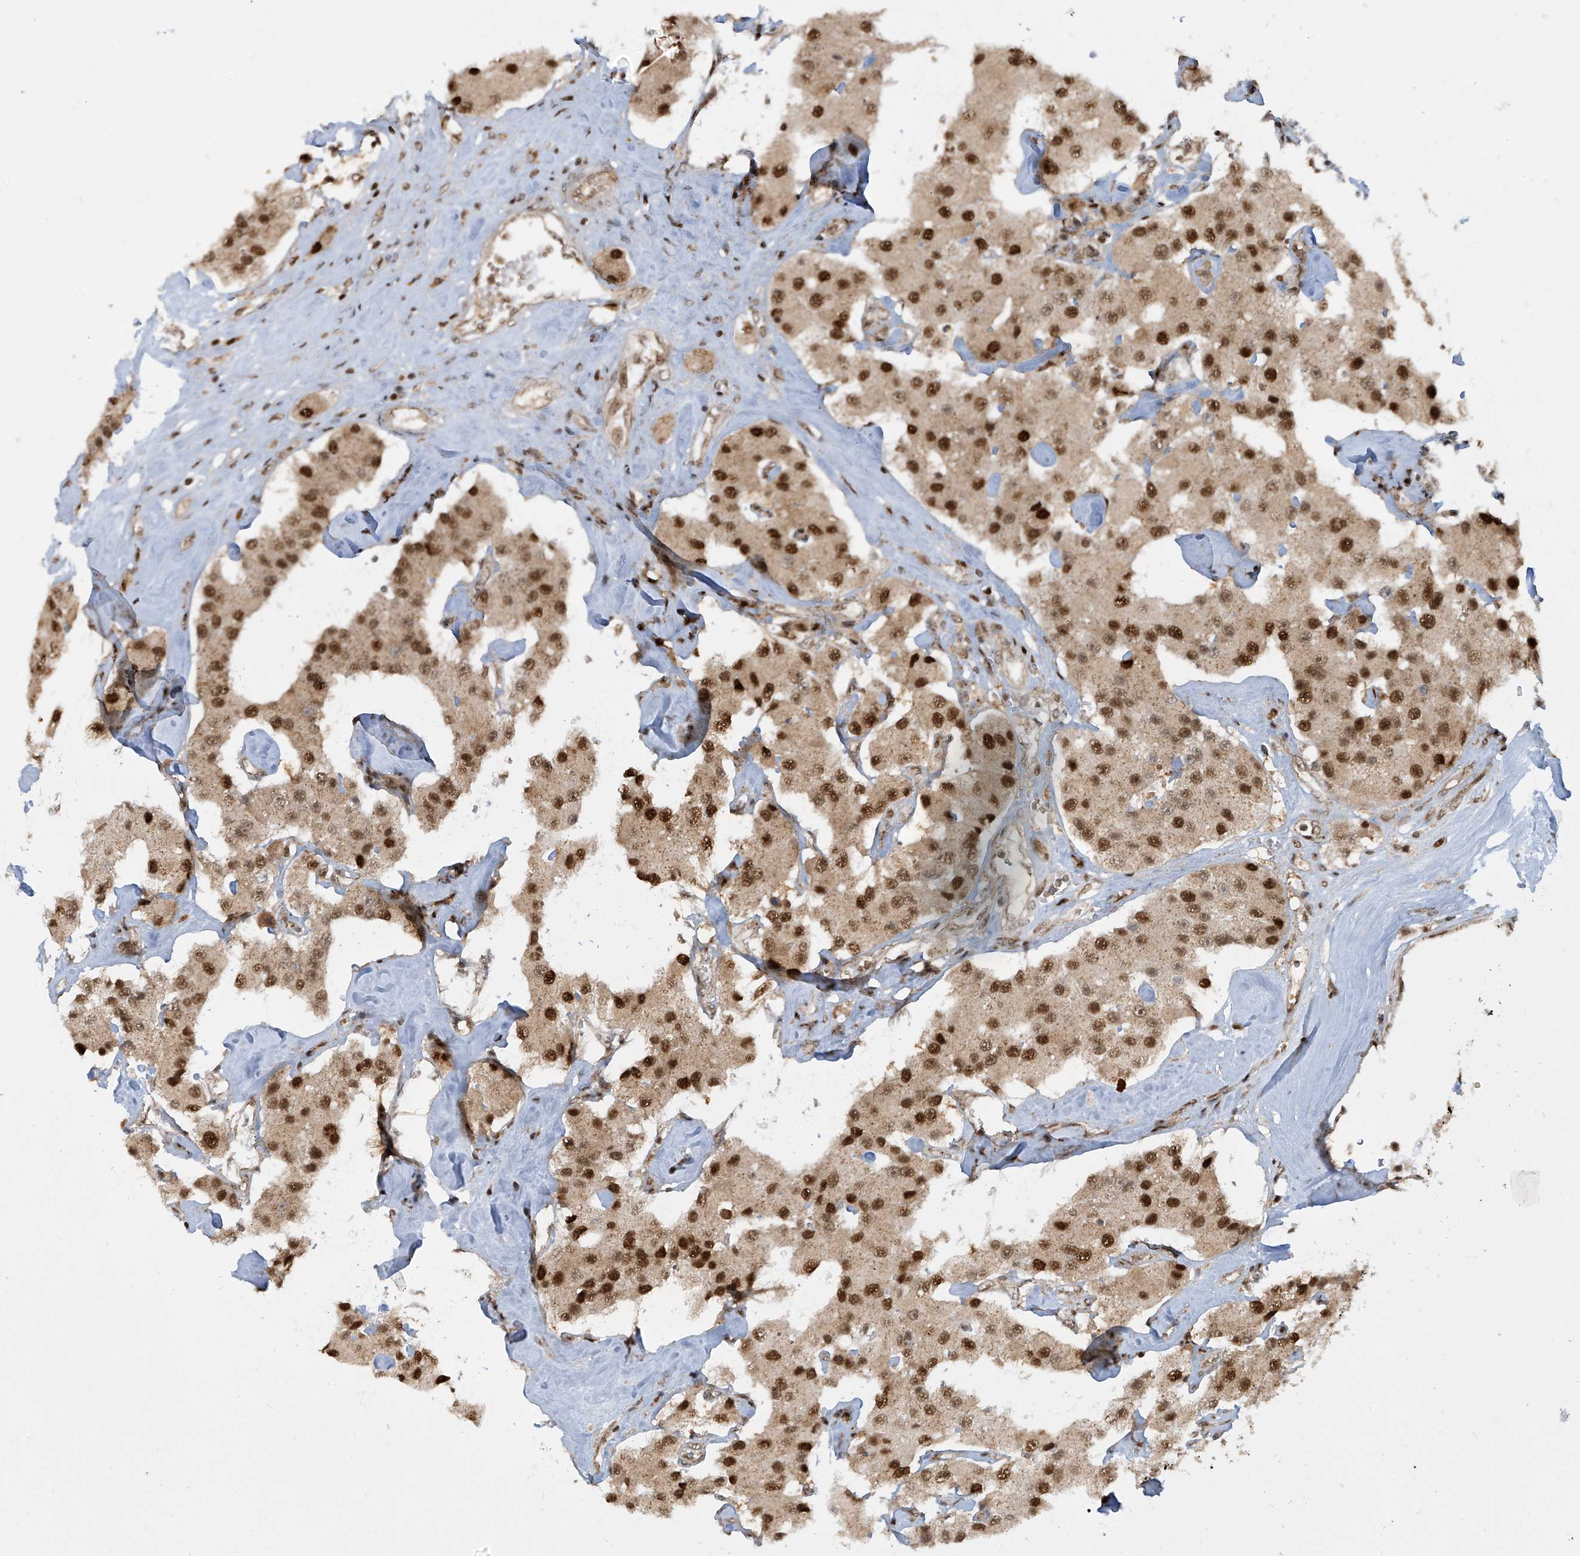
{"staining": {"intensity": "strong", "quantity": ">75%", "location": "nuclear"}, "tissue": "carcinoid", "cell_type": "Tumor cells", "image_type": "cancer", "snomed": [{"axis": "morphology", "description": "Carcinoid, malignant, NOS"}, {"axis": "topography", "description": "Pancreas"}], "caption": "High-magnification brightfield microscopy of carcinoid stained with DAB (3,3'-diaminobenzidine) (brown) and counterstained with hematoxylin (blue). tumor cells exhibit strong nuclear positivity is appreciated in about>75% of cells. (DAB = brown stain, brightfield microscopy at high magnification).", "gene": "LAGE3", "patient": {"sex": "male", "age": 41}}